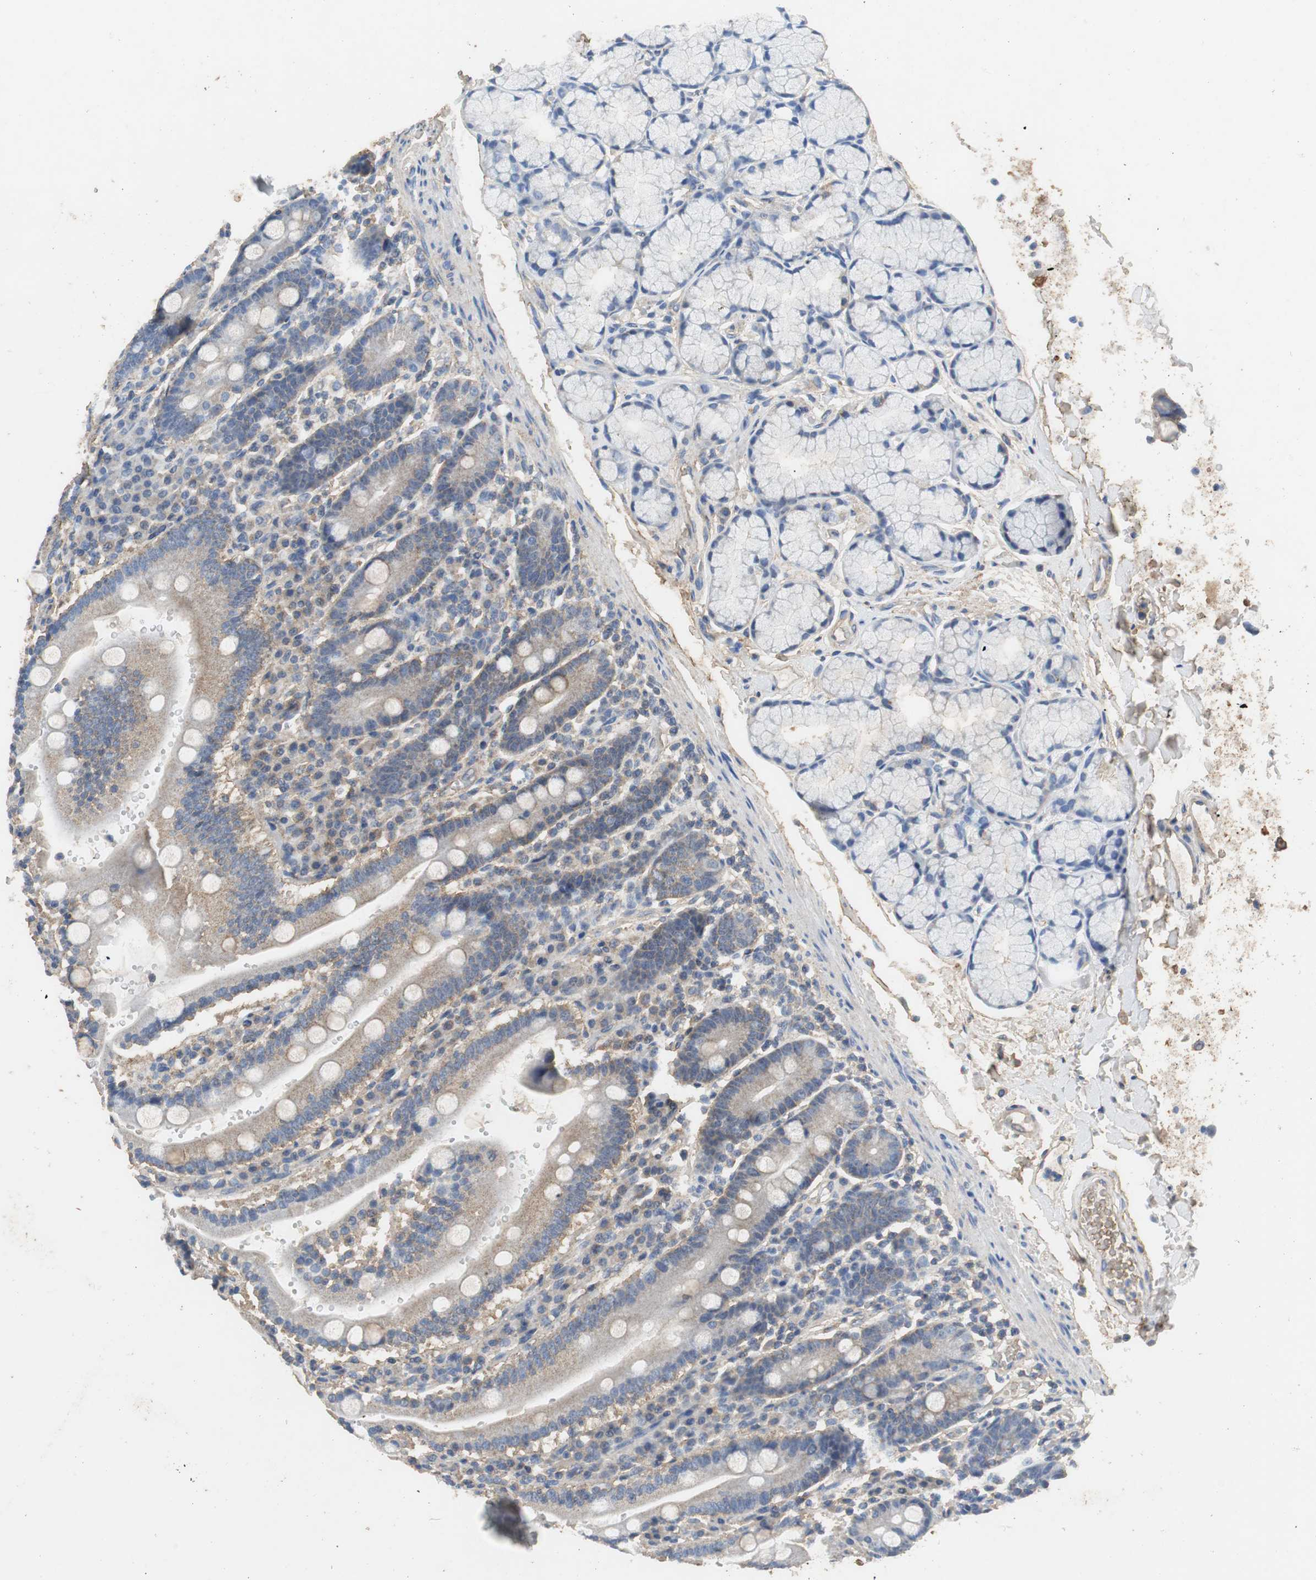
{"staining": {"intensity": "weak", "quantity": "25%-75%", "location": "cytoplasmic/membranous"}, "tissue": "duodenum", "cell_type": "Glandular cells", "image_type": "normal", "snomed": [{"axis": "morphology", "description": "Normal tissue, NOS"}, {"axis": "topography", "description": "Small intestine, NOS"}], "caption": "IHC micrograph of normal human duodenum stained for a protein (brown), which shows low levels of weak cytoplasmic/membranous staining in about 25%-75% of glandular cells.", "gene": "VBP1", "patient": {"sex": "female", "age": 71}}